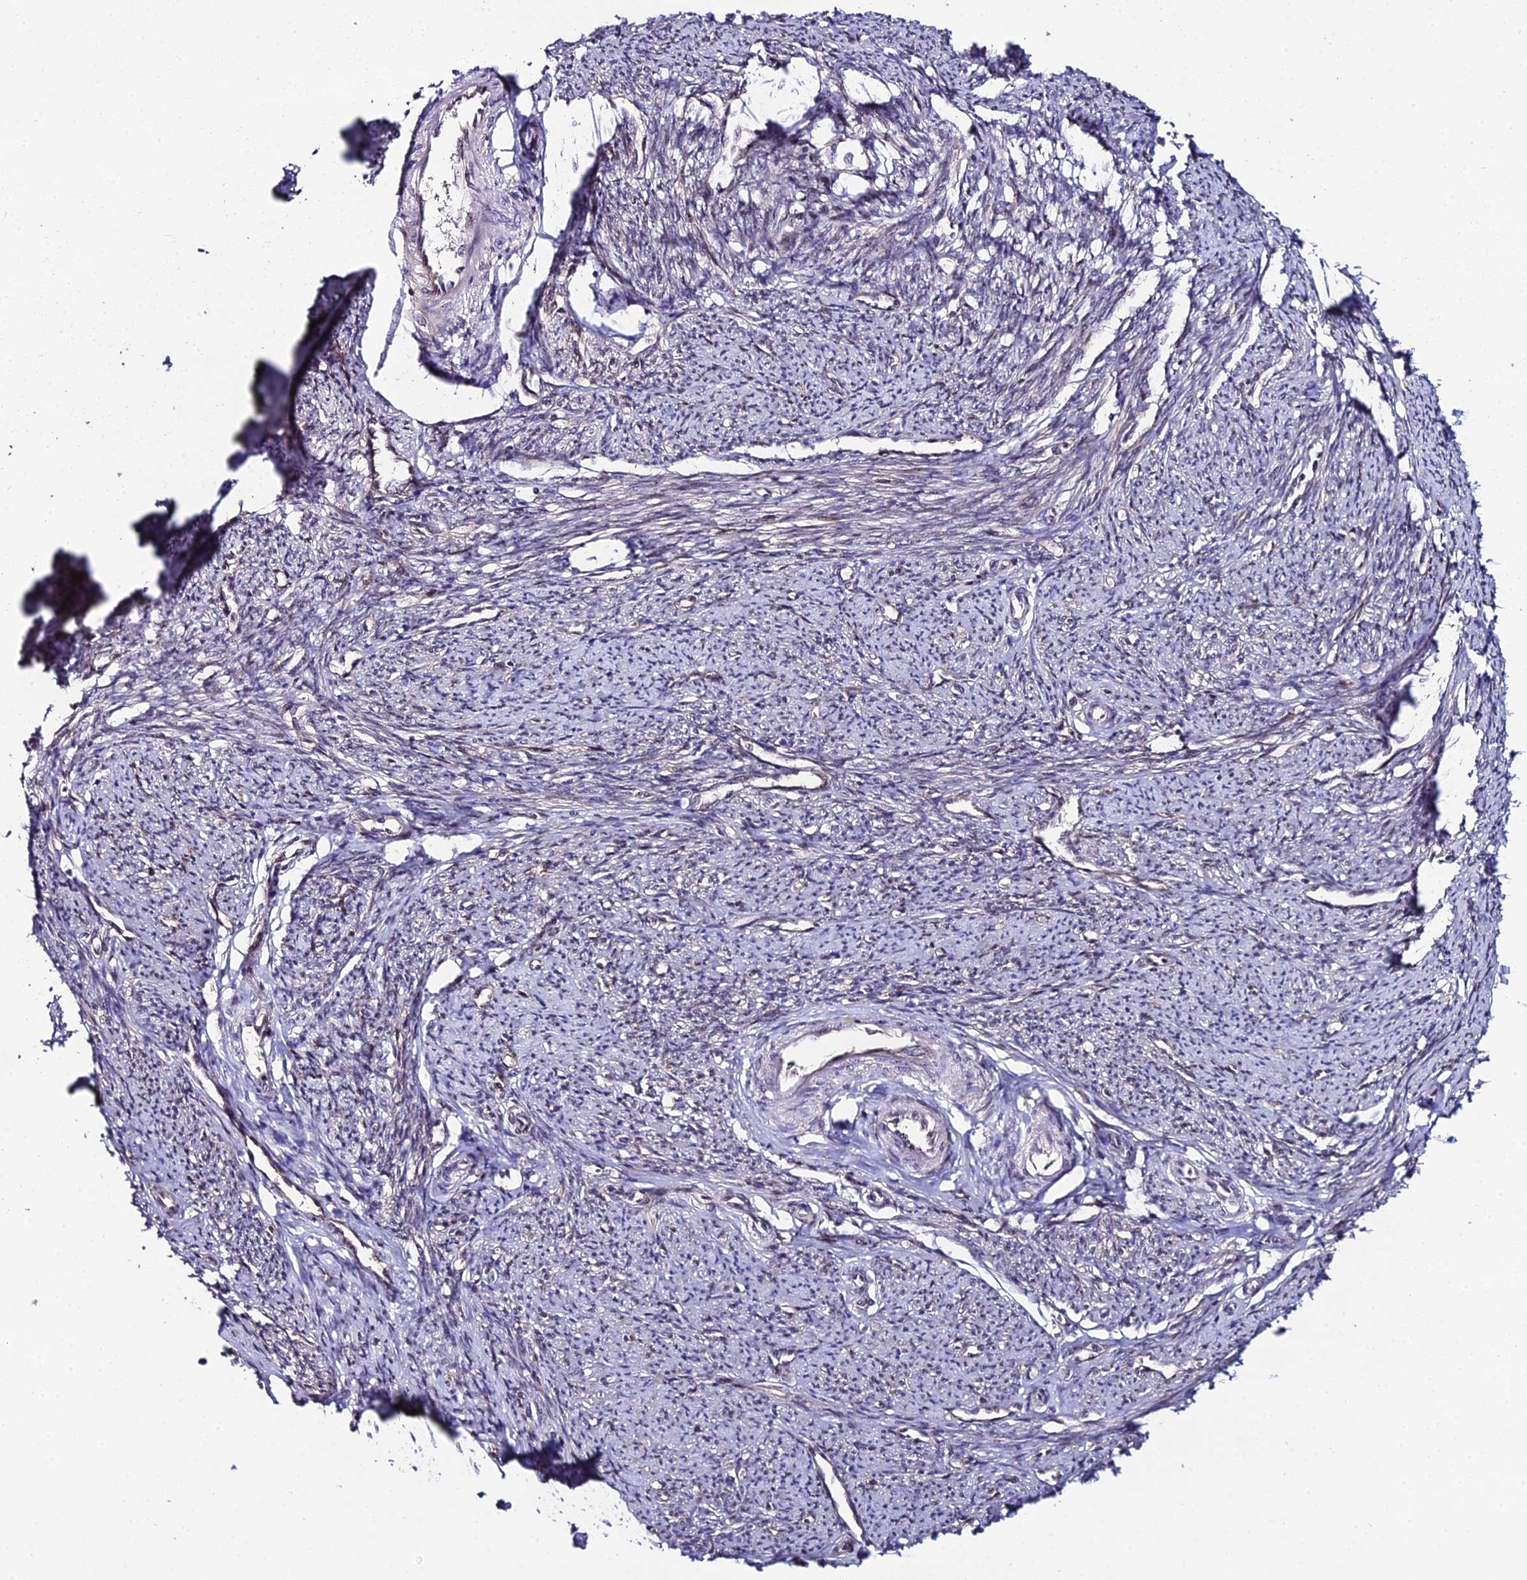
{"staining": {"intensity": "moderate", "quantity": "<25%", "location": "cytoplasmic/membranous,nuclear"}, "tissue": "smooth muscle", "cell_type": "Smooth muscle cells", "image_type": "normal", "snomed": [{"axis": "morphology", "description": "Normal tissue, NOS"}, {"axis": "topography", "description": "Smooth muscle"}, {"axis": "topography", "description": "Uterus"}], "caption": "The immunohistochemical stain labels moderate cytoplasmic/membranous,nuclear staining in smooth muscle cells of normal smooth muscle.", "gene": "DDX19A", "patient": {"sex": "female", "age": 59}}